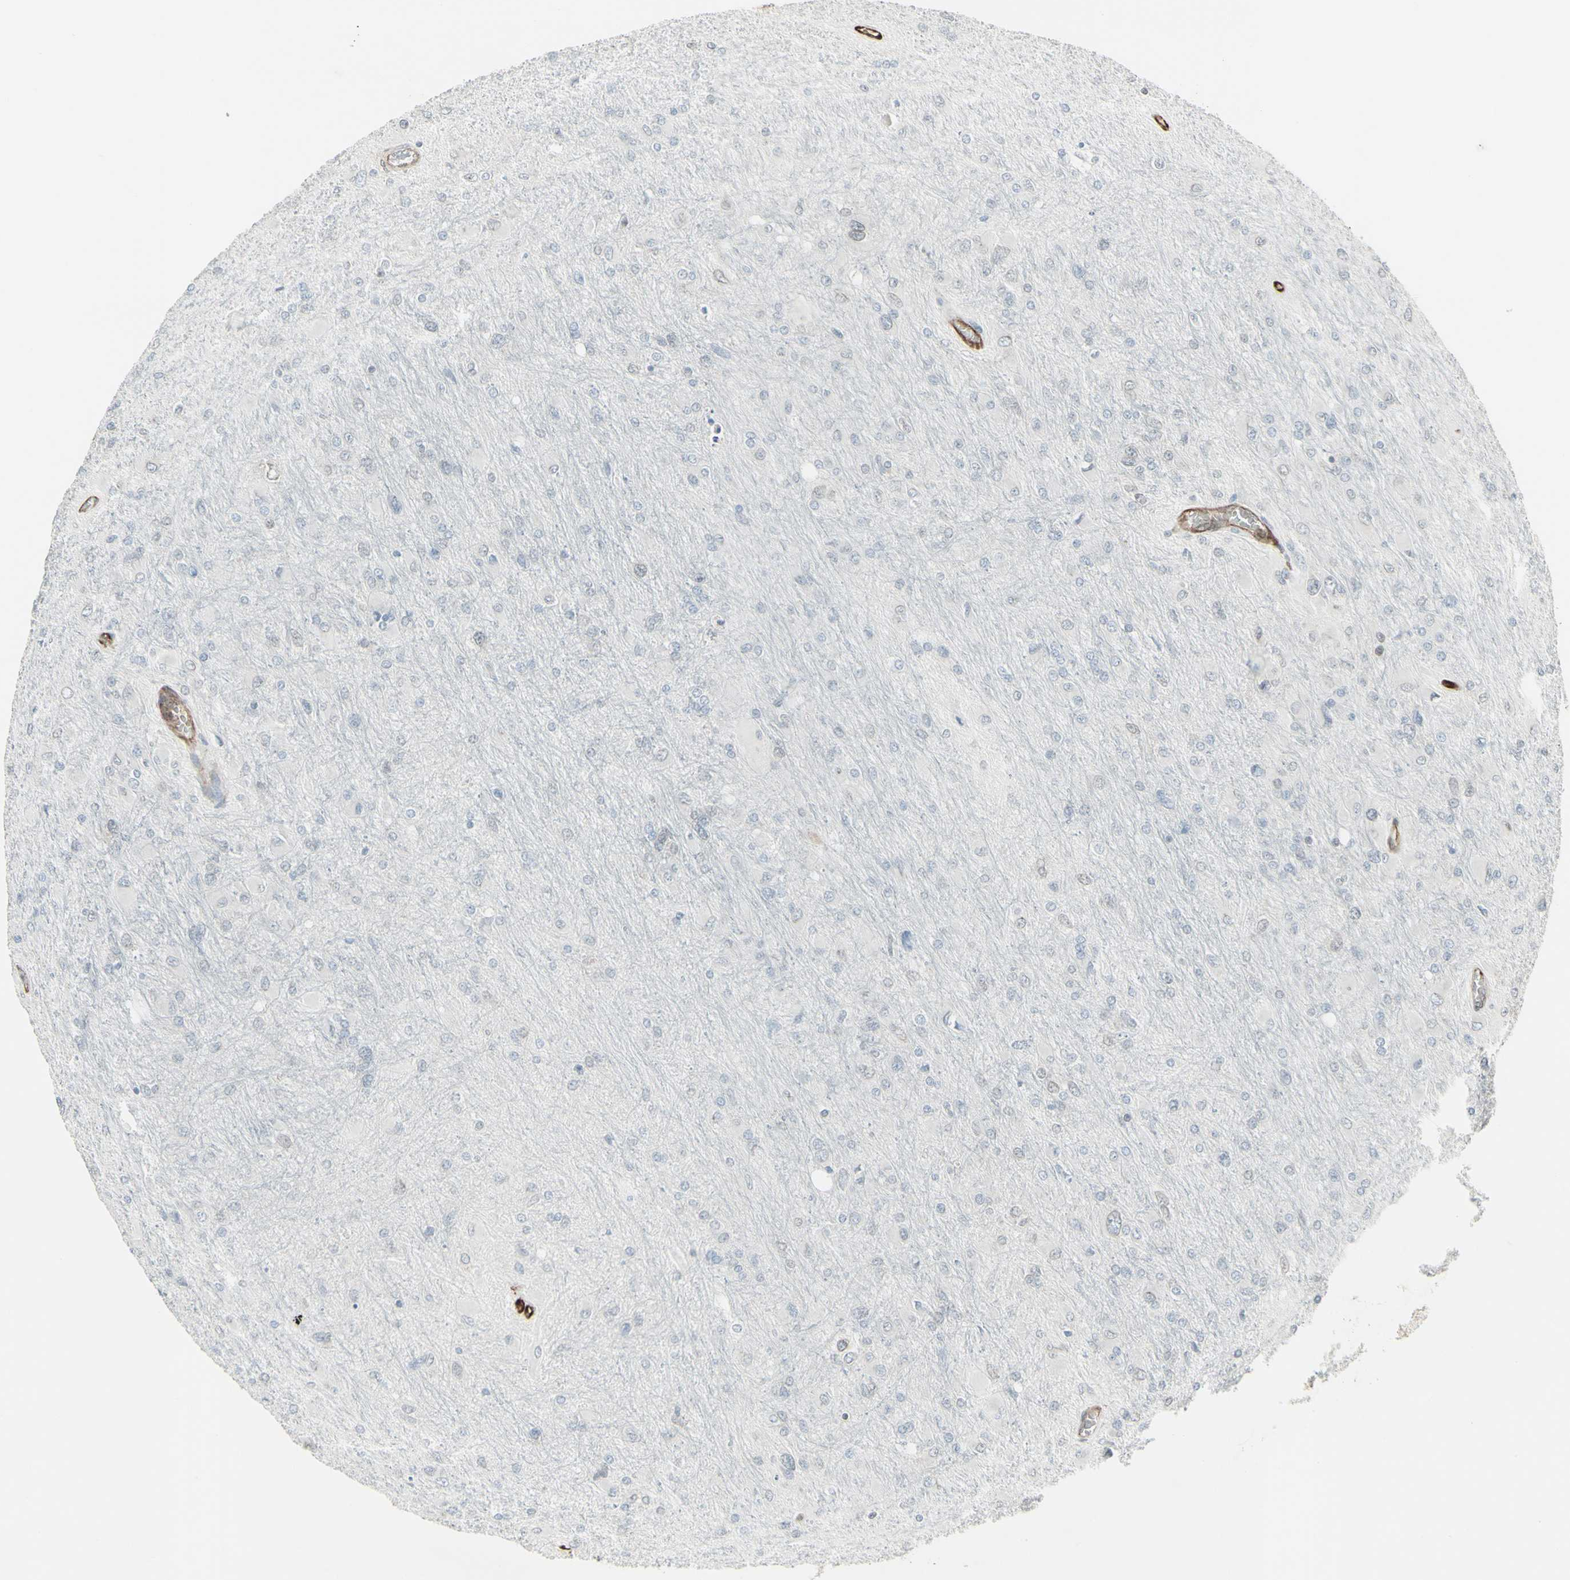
{"staining": {"intensity": "negative", "quantity": "none", "location": "none"}, "tissue": "glioma", "cell_type": "Tumor cells", "image_type": "cancer", "snomed": [{"axis": "morphology", "description": "Glioma, malignant, High grade"}, {"axis": "topography", "description": "Cerebral cortex"}], "caption": "The photomicrograph displays no significant positivity in tumor cells of glioma.", "gene": "DTX3L", "patient": {"sex": "female", "age": 36}}